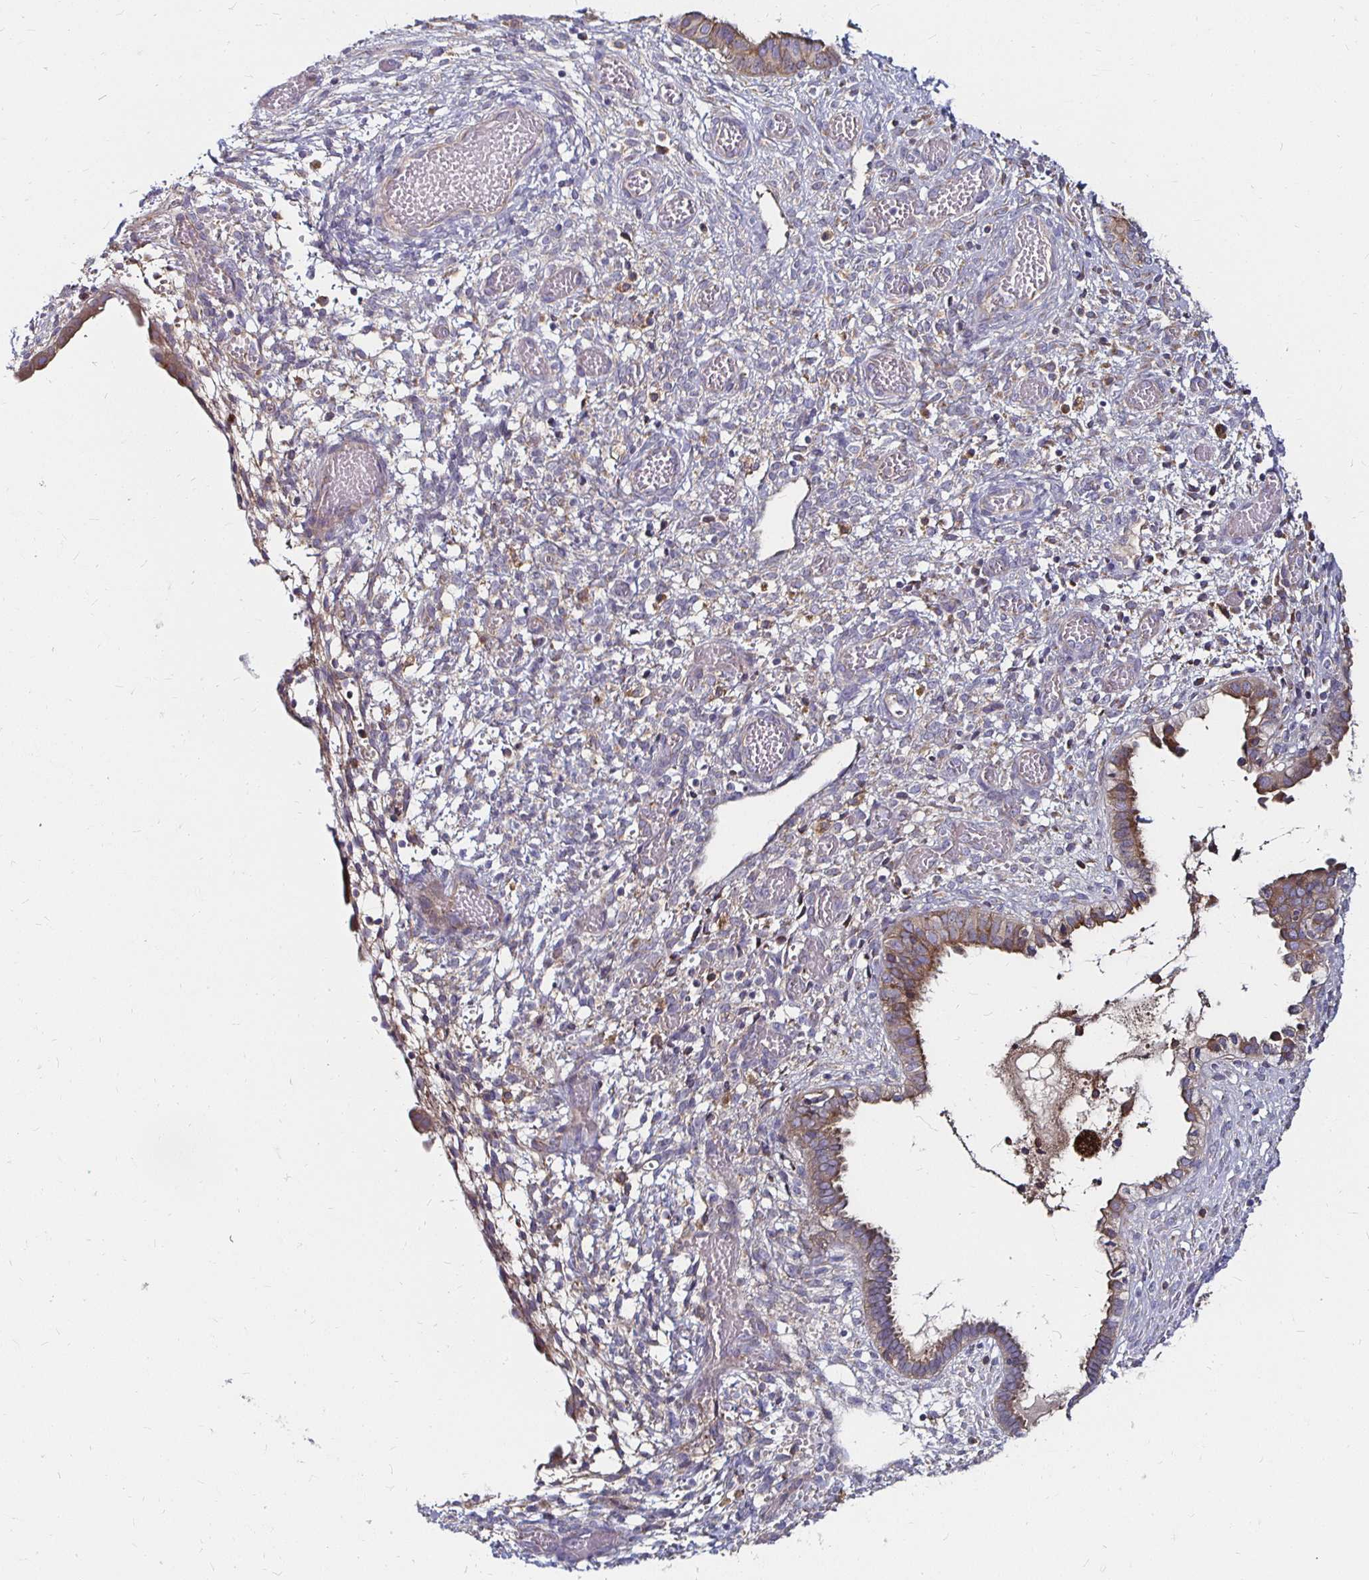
{"staining": {"intensity": "moderate", "quantity": ">75%", "location": "cytoplasmic/membranous"}, "tissue": "cervical cancer", "cell_type": "Tumor cells", "image_type": "cancer", "snomed": [{"axis": "morphology", "description": "Squamous cell carcinoma, NOS"}, {"axis": "topography", "description": "Cervix"}], "caption": "Cervical squamous cell carcinoma tissue reveals moderate cytoplasmic/membranous expression in about >75% of tumor cells, visualized by immunohistochemistry. (brown staining indicates protein expression, while blue staining denotes nuclei).", "gene": "NCSTN", "patient": {"sex": "female", "age": 59}}